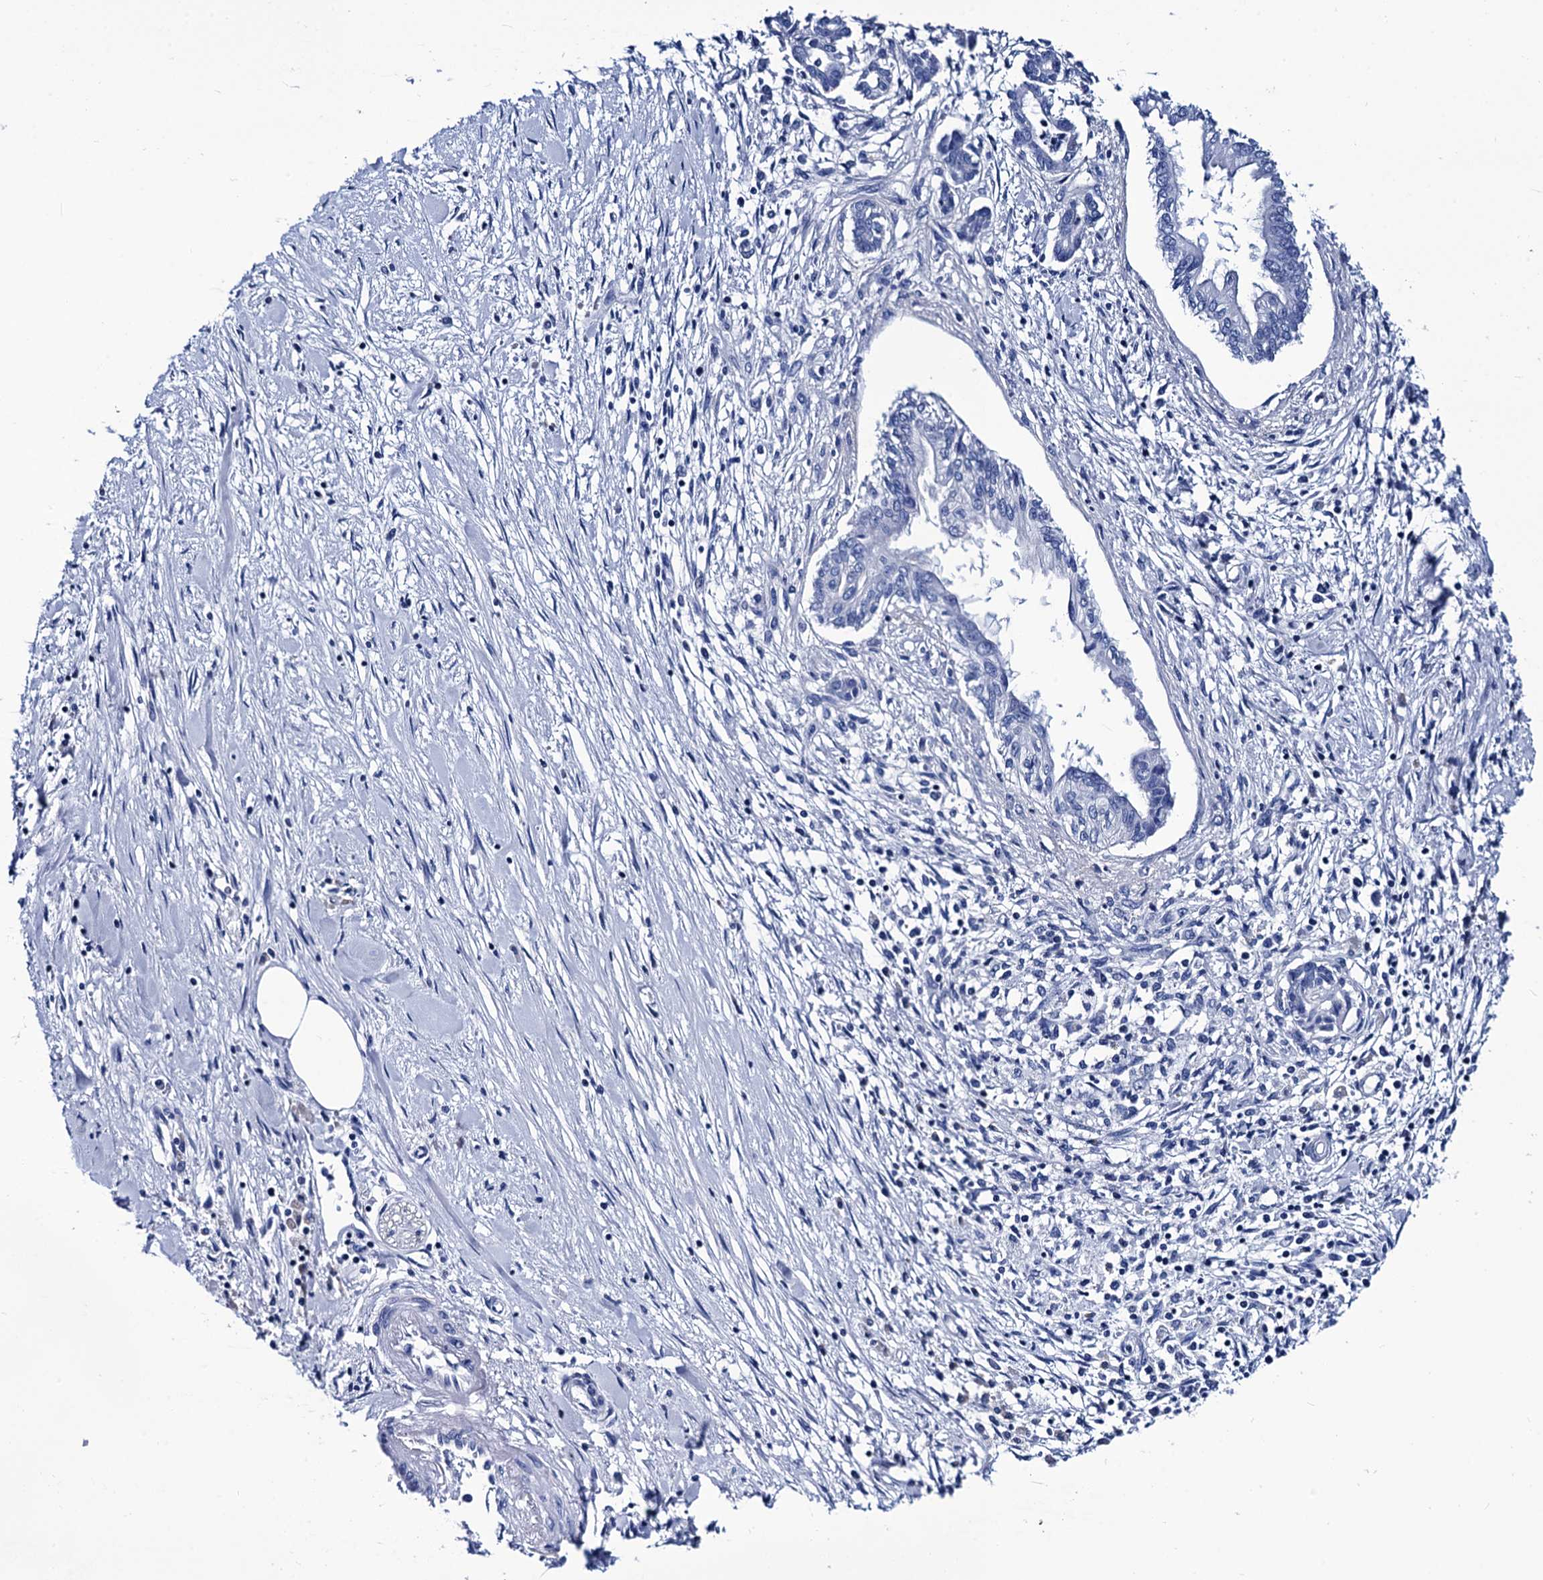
{"staining": {"intensity": "negative", "quantity": "none", "location": "none"}, "tissue": "pancreatic cancer", "cell_type": "Tumor cells", "image_type": "cancer", "snomed": [{"axis": "morphology", "description": "Normal tissue, NOS"}, {"axis": "morphology", "description": "Adenocarcinoma, NOS"}, {"axis": "topography", "description": "Pancreas"}], "caption": "Immunohistochemical staining of human adenocarcinoma (pancreatic) exhibits no significant positivity in tumor cells. (Stains: DAB (3,3'-diaminobenzidine) immunohistochemistry with hematoxylin counter stain, Microscopy: brightfield microscopy at high magnification).", "gene": "MYBPC3", "patient": {"sex": "female", "age": 64}}